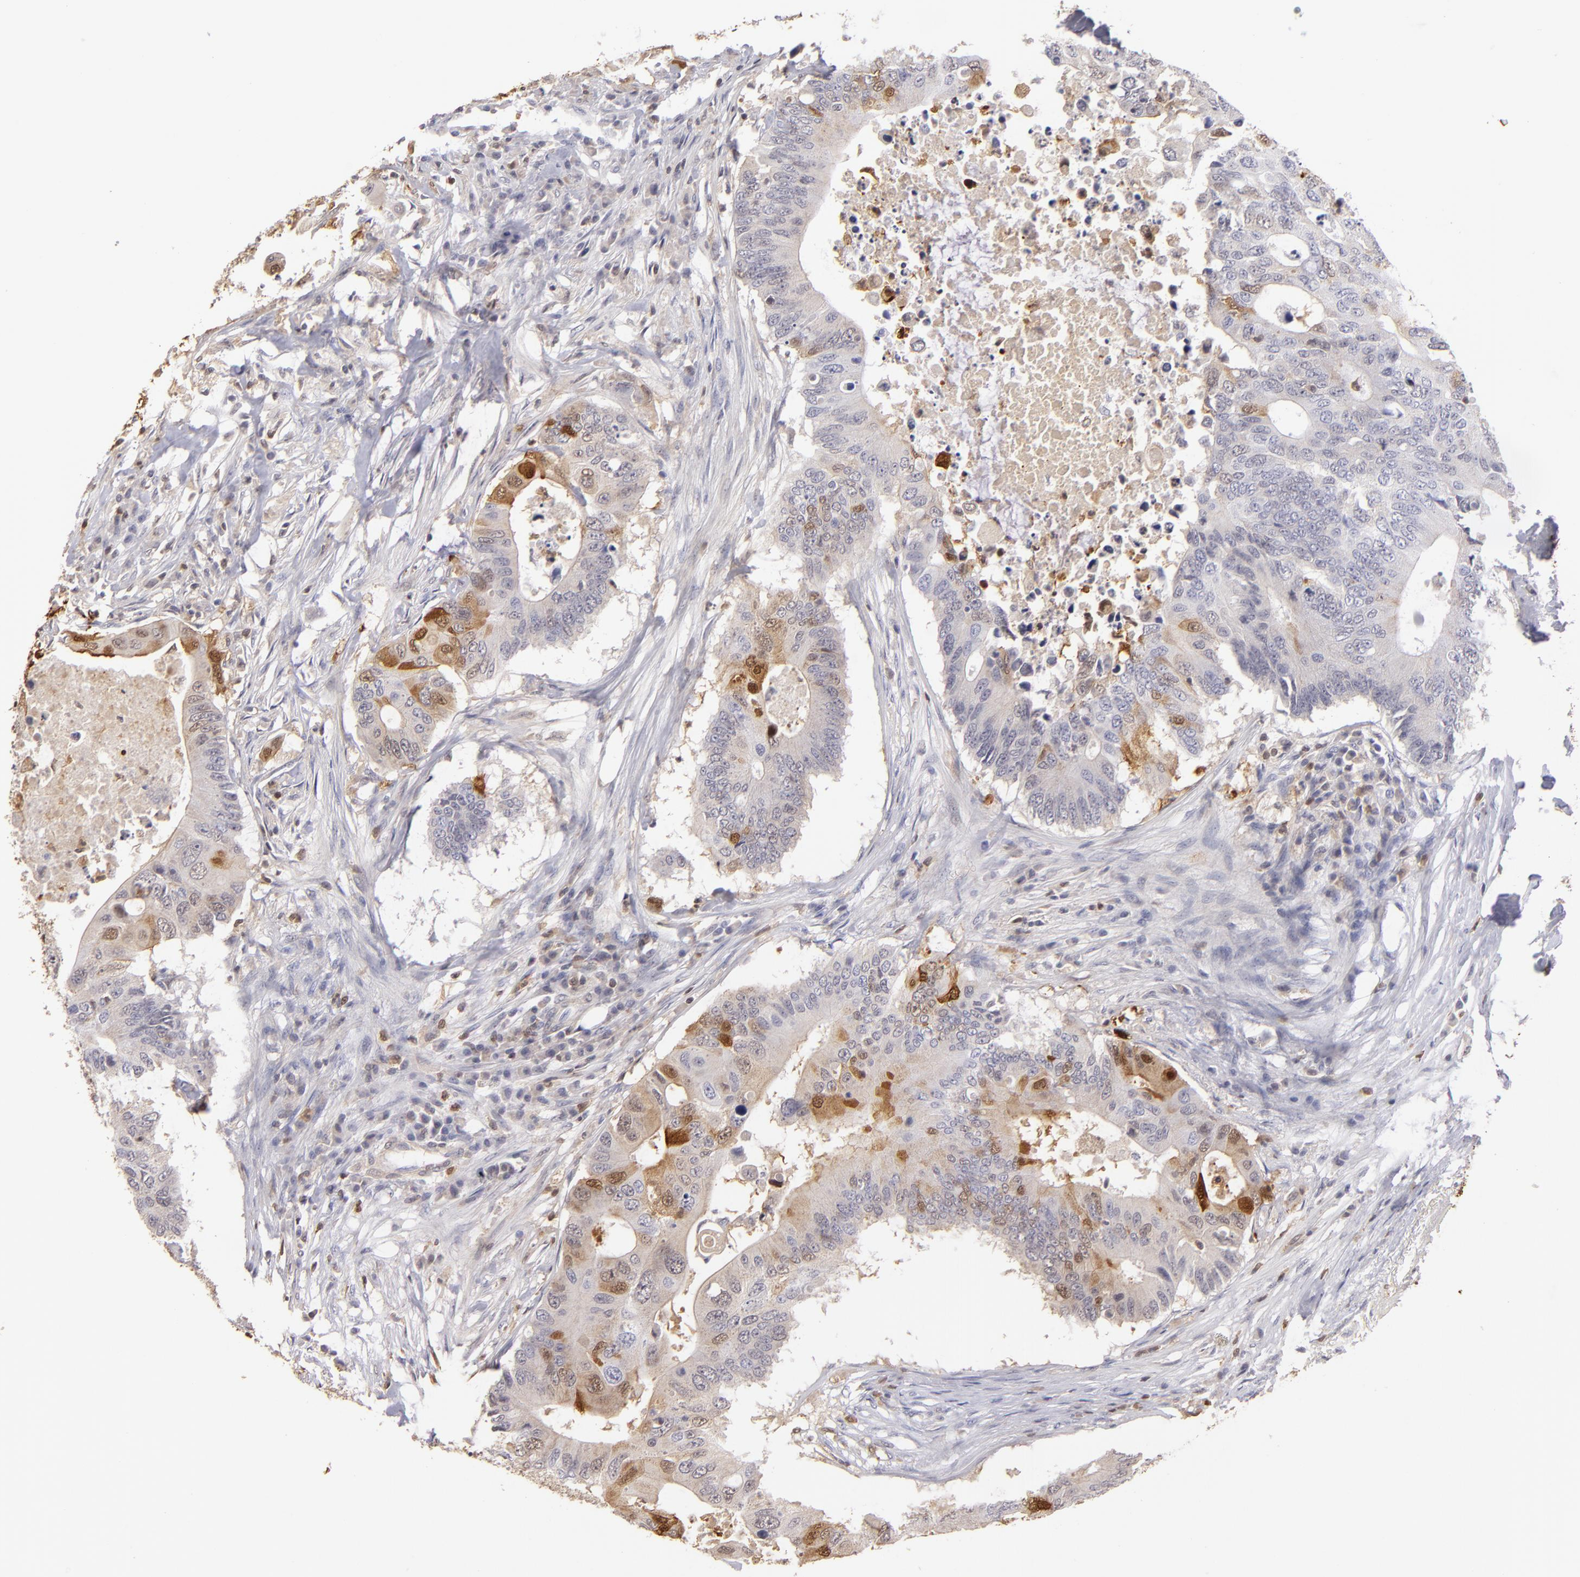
{"staining": {"intensity": "moderate", "quantity": "<25%", "location": "cytoplasmic/membranous,nuclear"}, "tissue": "colorectal cancer", "cell_type": "Tumor cells", "image_type": "cancer", "snomed": [{"axis": "morphology", "description": "Adenocarcinoma, NOS"}, {"axis": "topography", "description": "Colon"}], "caption": "Protein expression analysis of colorectal cancer reveals moderate cytoplasmic/membranous and nuclear expression in approximately <25% of tumor cells. (Stains: DAB in brown, nuclei in blue, Microscopy: brightfield microscopy at high magnification).", "gene": "S100A2", "patient": {"sex": "male", "age": 71}}